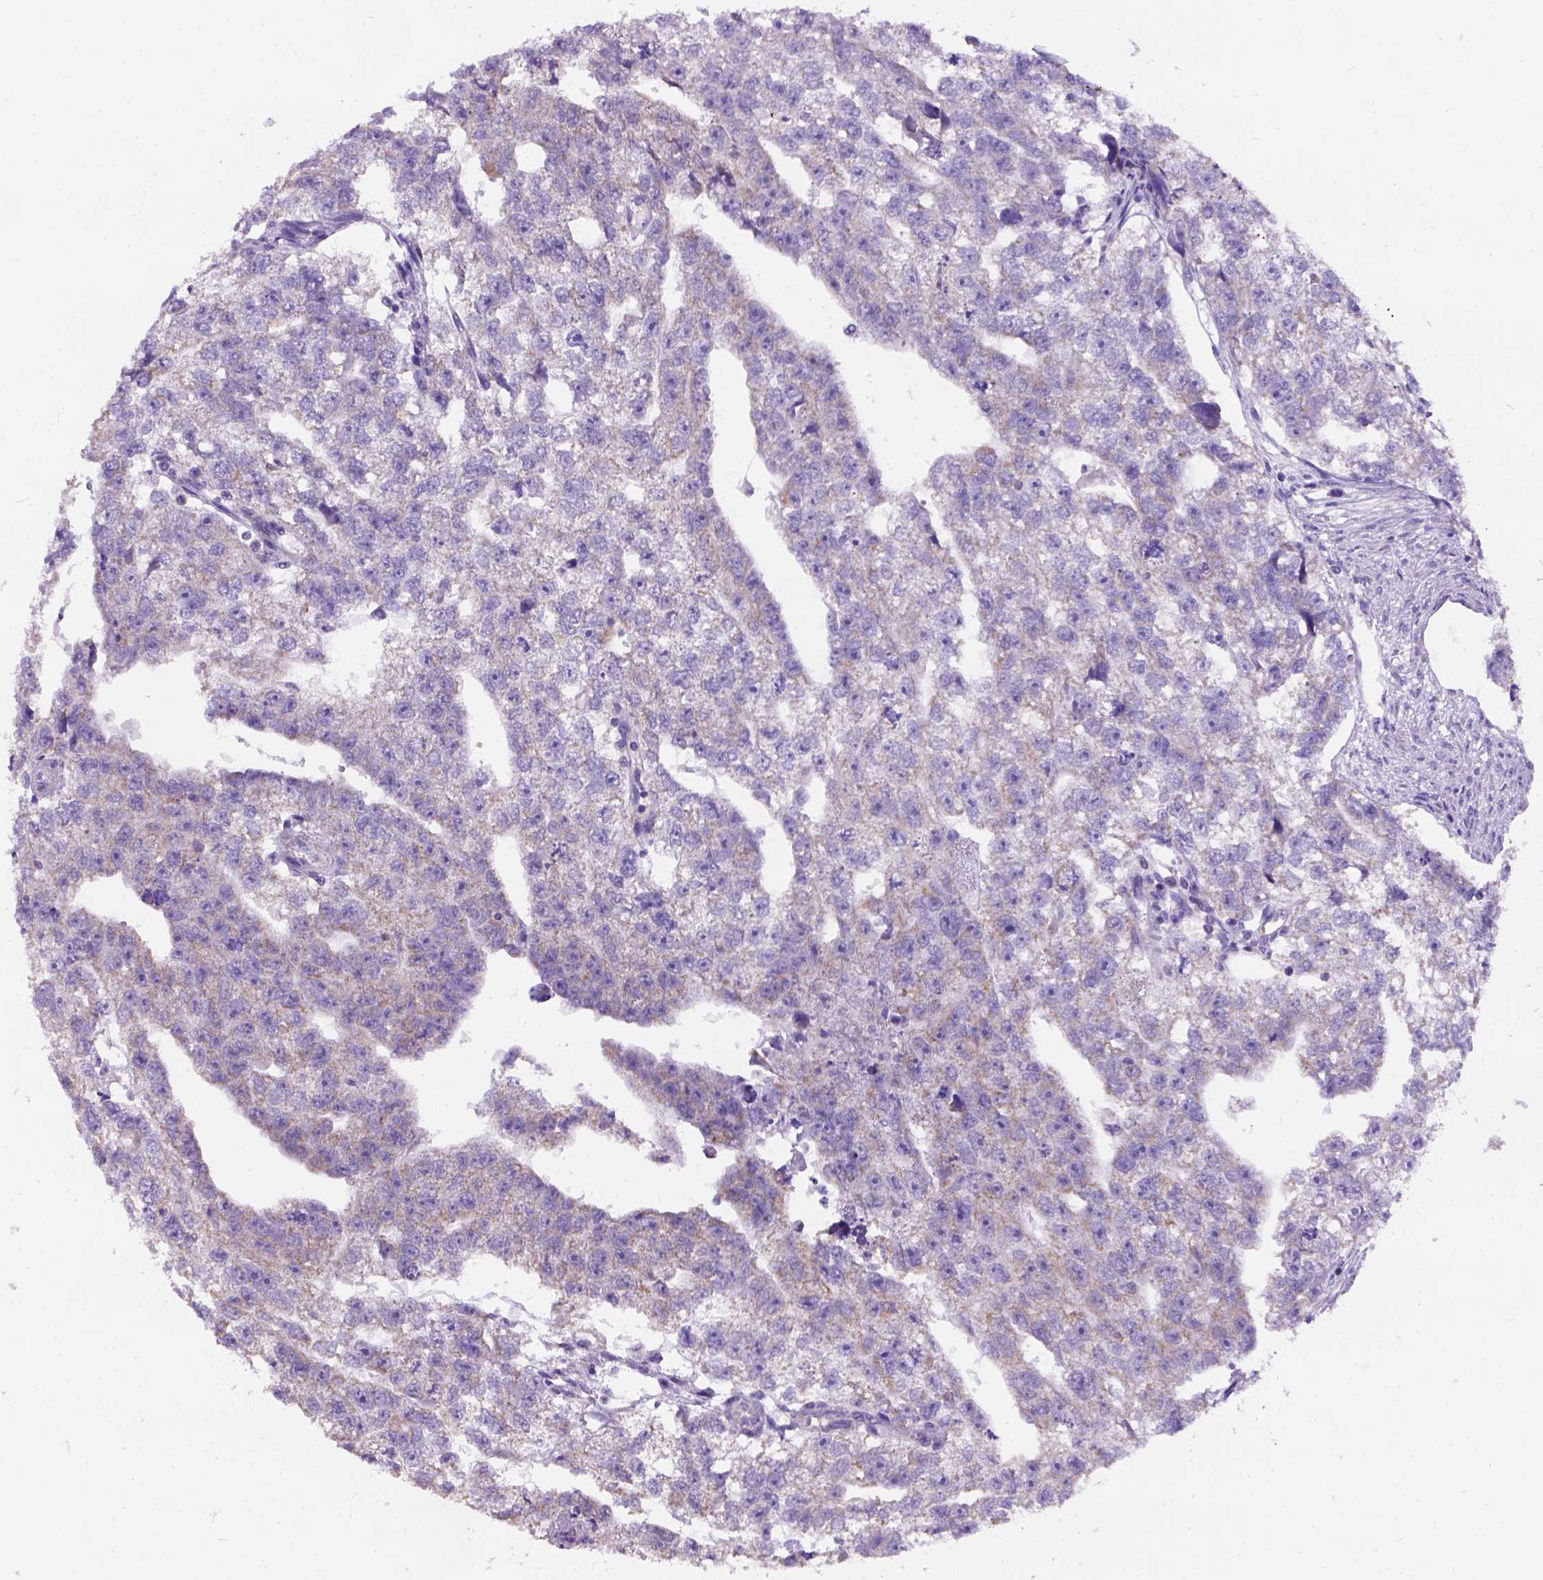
{"staining": {"intensity": "weak", "quantity": "25%-75%", "location": "cytoplasmic/membranous"}, "tissue": "testis cancer", "cell_type": "Tumor cells", "image_type": "cancer", "snomed": [{"axis": "morphology", "description": "Carcinoma, Embryonal, NOS"}, {"axis": "morphology", "description": "Teratoma, malignant, NOS"}, {"axis": "topography", "description": "Testis"}], "caption": "There is low levels of weak cytoplasmic/membranous positivity in tumor cells of teratoma (malignant) (testis), as demonstrated by immunohistochemical staining (brown color).", "gene": "L2HGDH", "patient": {"sex": "male", "age": 44}}